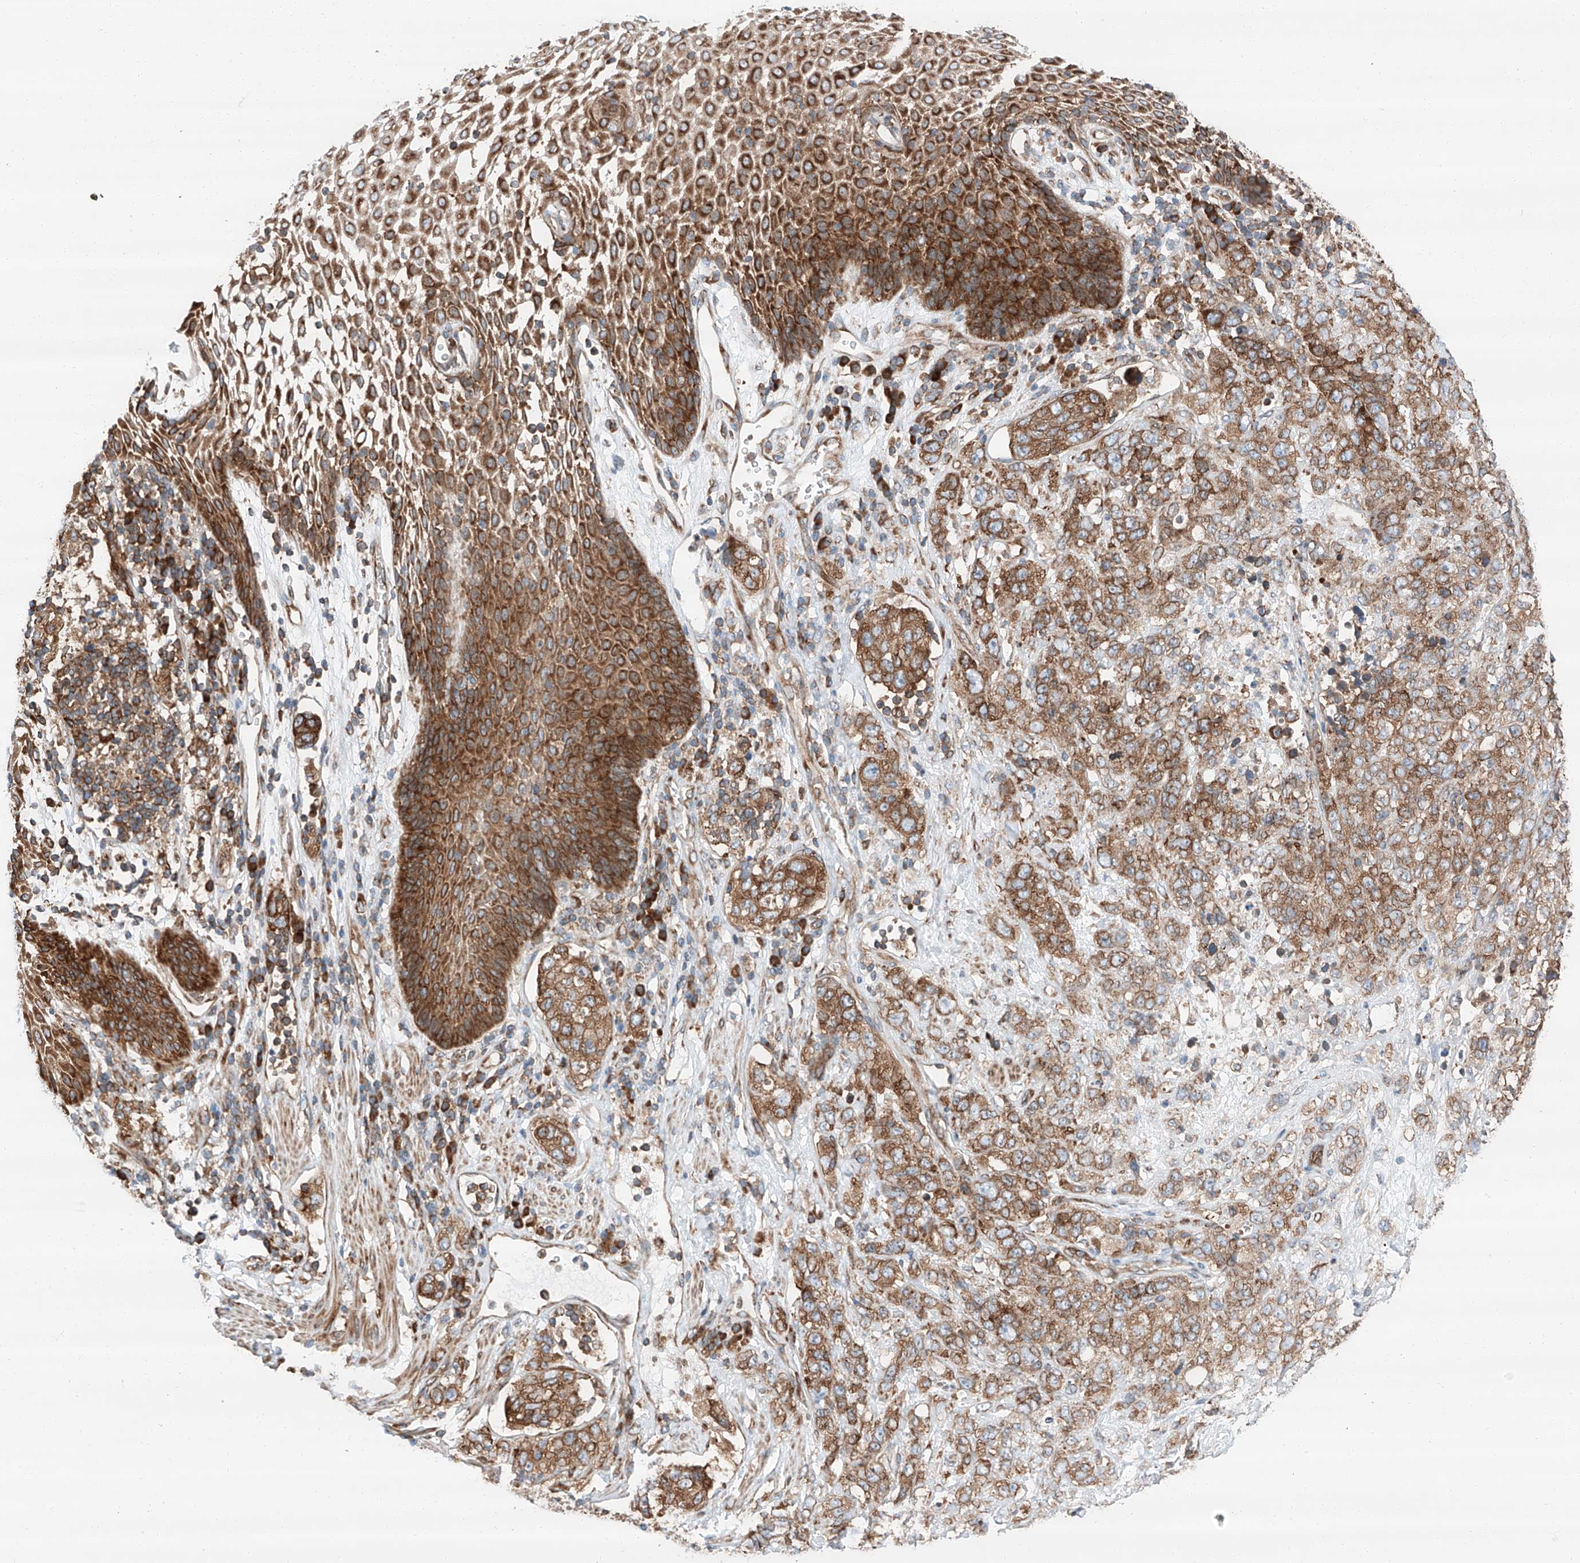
{"staining": {"intensity": "moderate", "quantity": ">75%", "location": "cytoplasmic/membranous"}, "tissue": "stomach cancer", "cell_type": "Tumor cells", "image_type": "cancer", "snomed": [{"axis": "morphology", "description": "Adenocarcinoma, NOS"}, {"axis": "topography", "description": "Stomach"}], "caption": "This histopathology image exhibits immunohistochemistry staining of stomach cancer, with medium moderate cytoplasmic/membranous expression in about >75% of tumor cells.", "gene": "ZC3H15", "patient": {"sex": "male", "age": 48}}